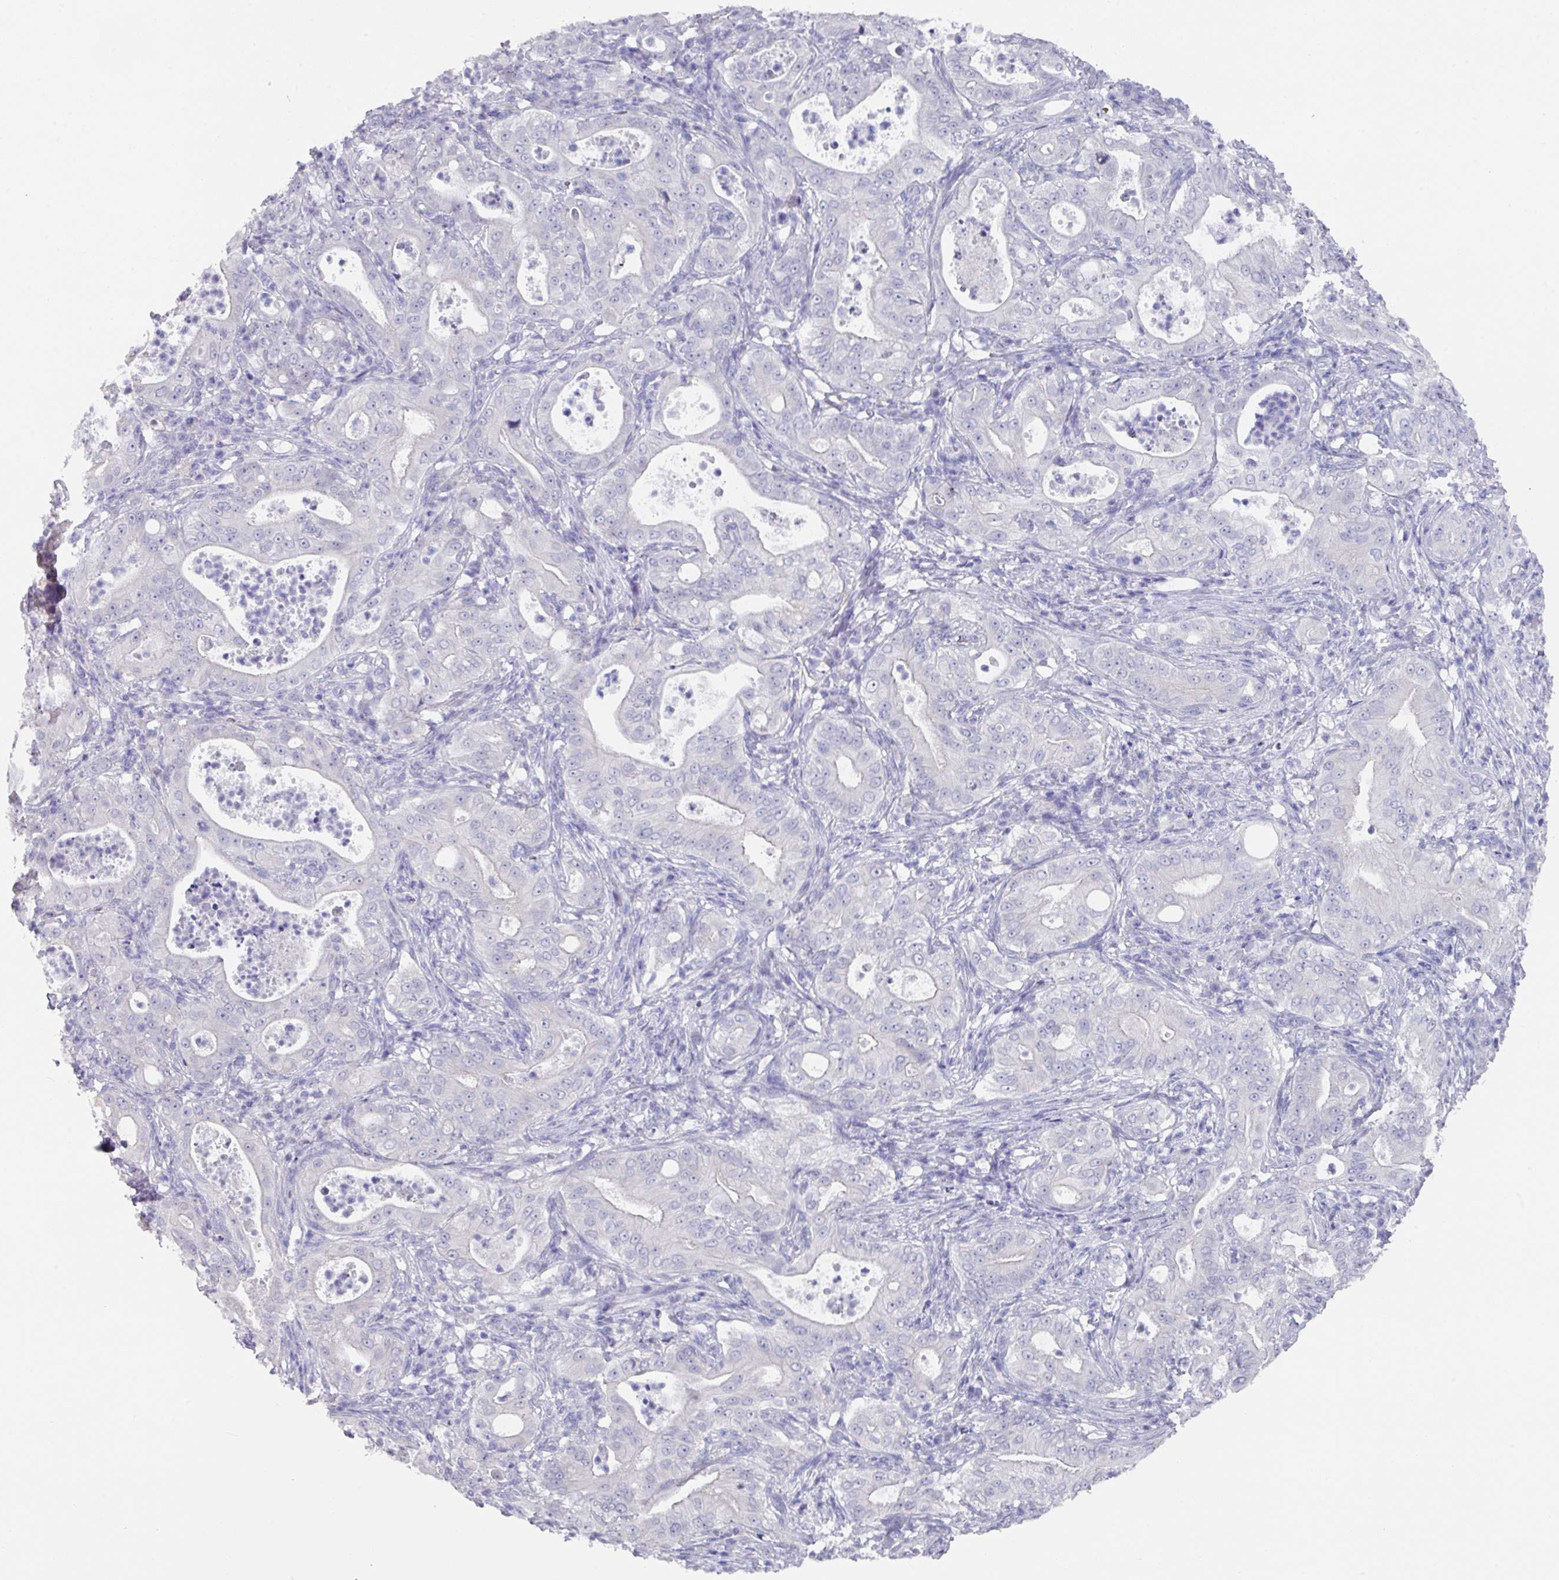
{"staining": {"intensity": "negative", "quantity": "none", "location": "none"}, "tissue": "pancreatic cancer", "cell_type": "Tumor cells", "image_type": "cancer", "snomed": [{"axis": "morphology", "description": "Adenocarcinoma, NOS"}, {"axis": "topography", "description": "Pancreas"}], "caption": "Immunohistochemistry histopathology image of human adenocarcinoma (pancreatic) stained for a protein (brown), which shows no expression in tumor cells.", "gene": "DAZL", "patient": {"sex": "male", "age": 71}}